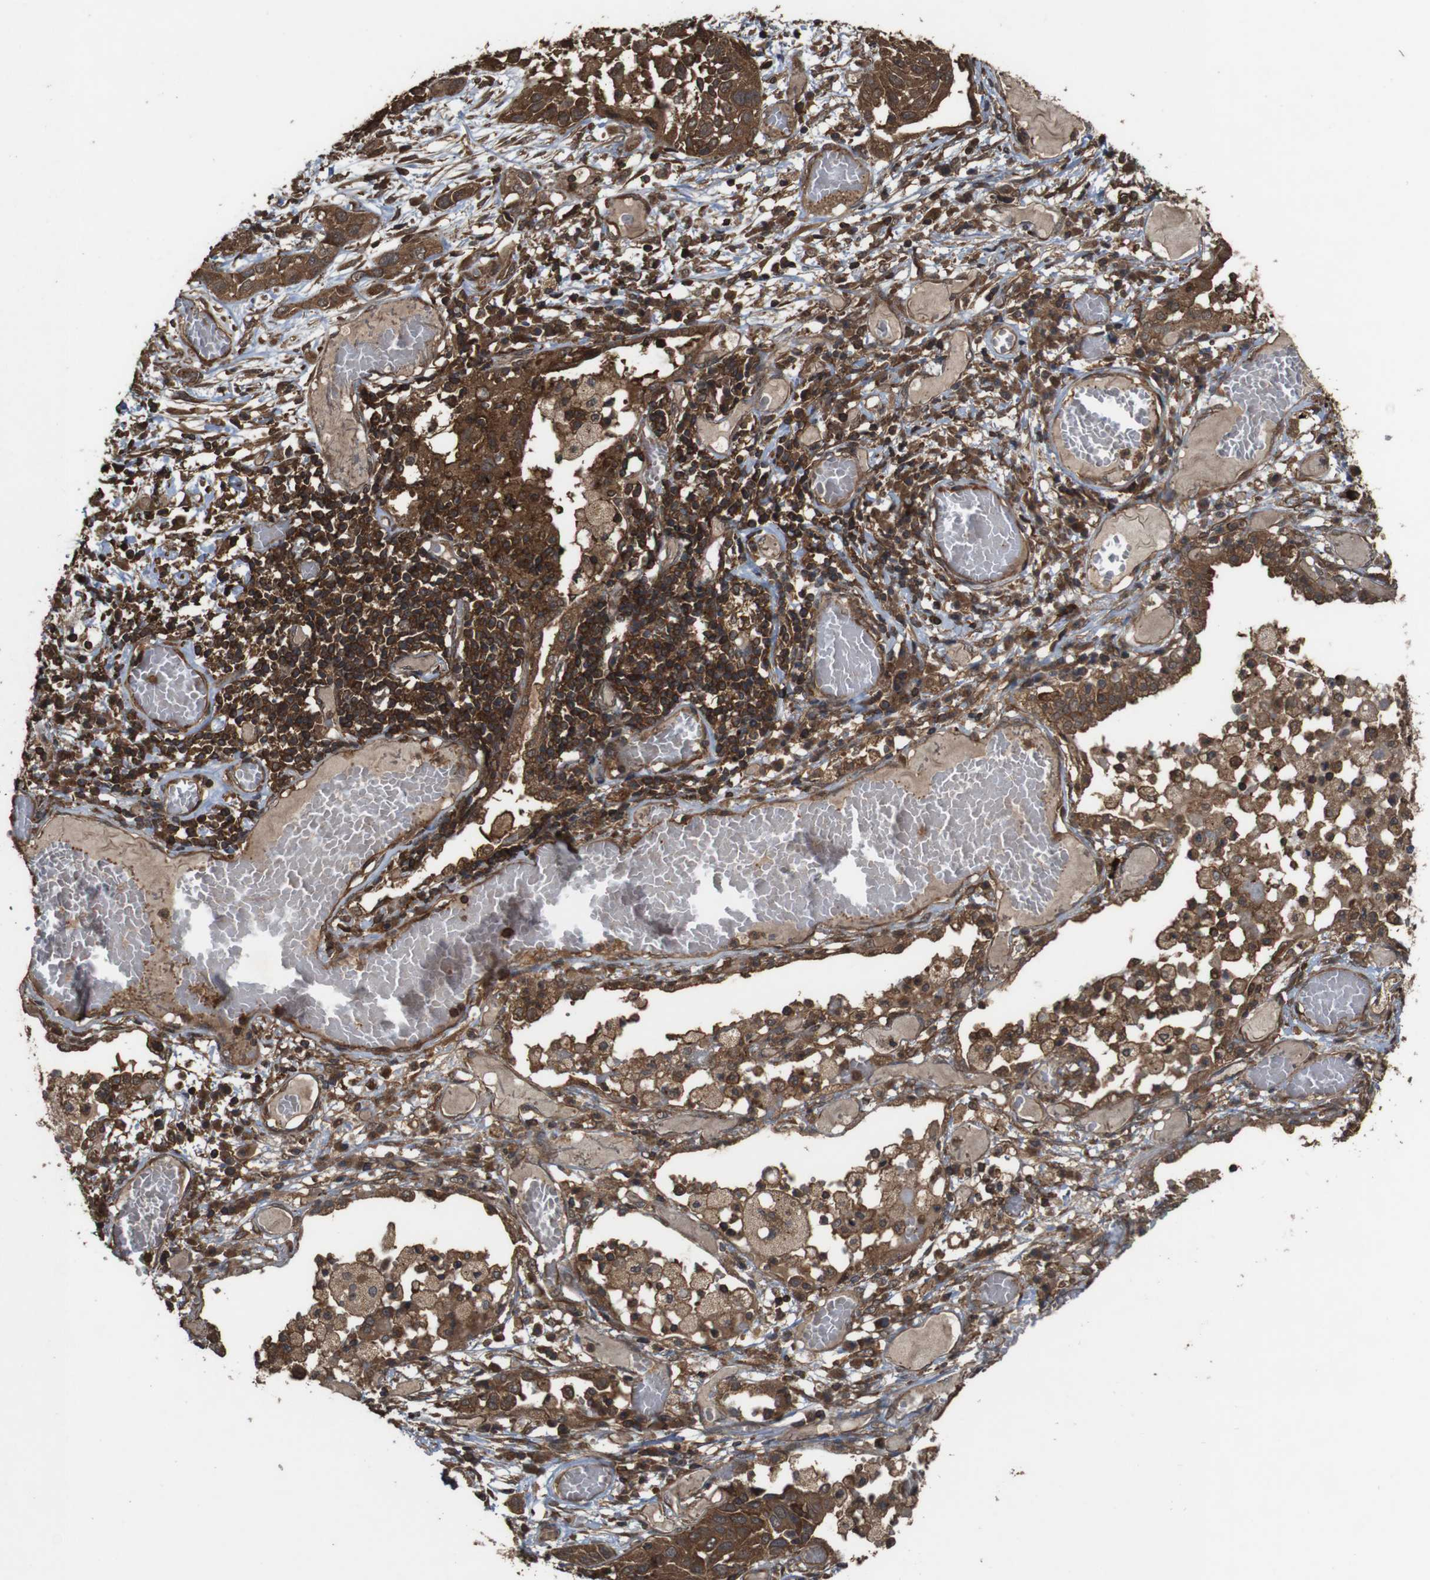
{"staining": {"intensity": "strong", "quantity": ">75%", "location": "cytoplasmic/membranous"}, "tissue": "lung cancer", "cell_type": "Tumor cells", "image_type": "cancer", "snomed": [{"axis": "morphology", "description": "Squamous cell carcinoma, NOS"}, {"axis": "topography", "description": "Lung"}], "caption": "This is a micrograph of immunohistochemistry staining of lung squamous cell carcinoma, which shows strong expression in the cytoplasmic/membranous of tumor cells.", "gene": "BAG4", "patient": {"sex": "male", "age": 71}}